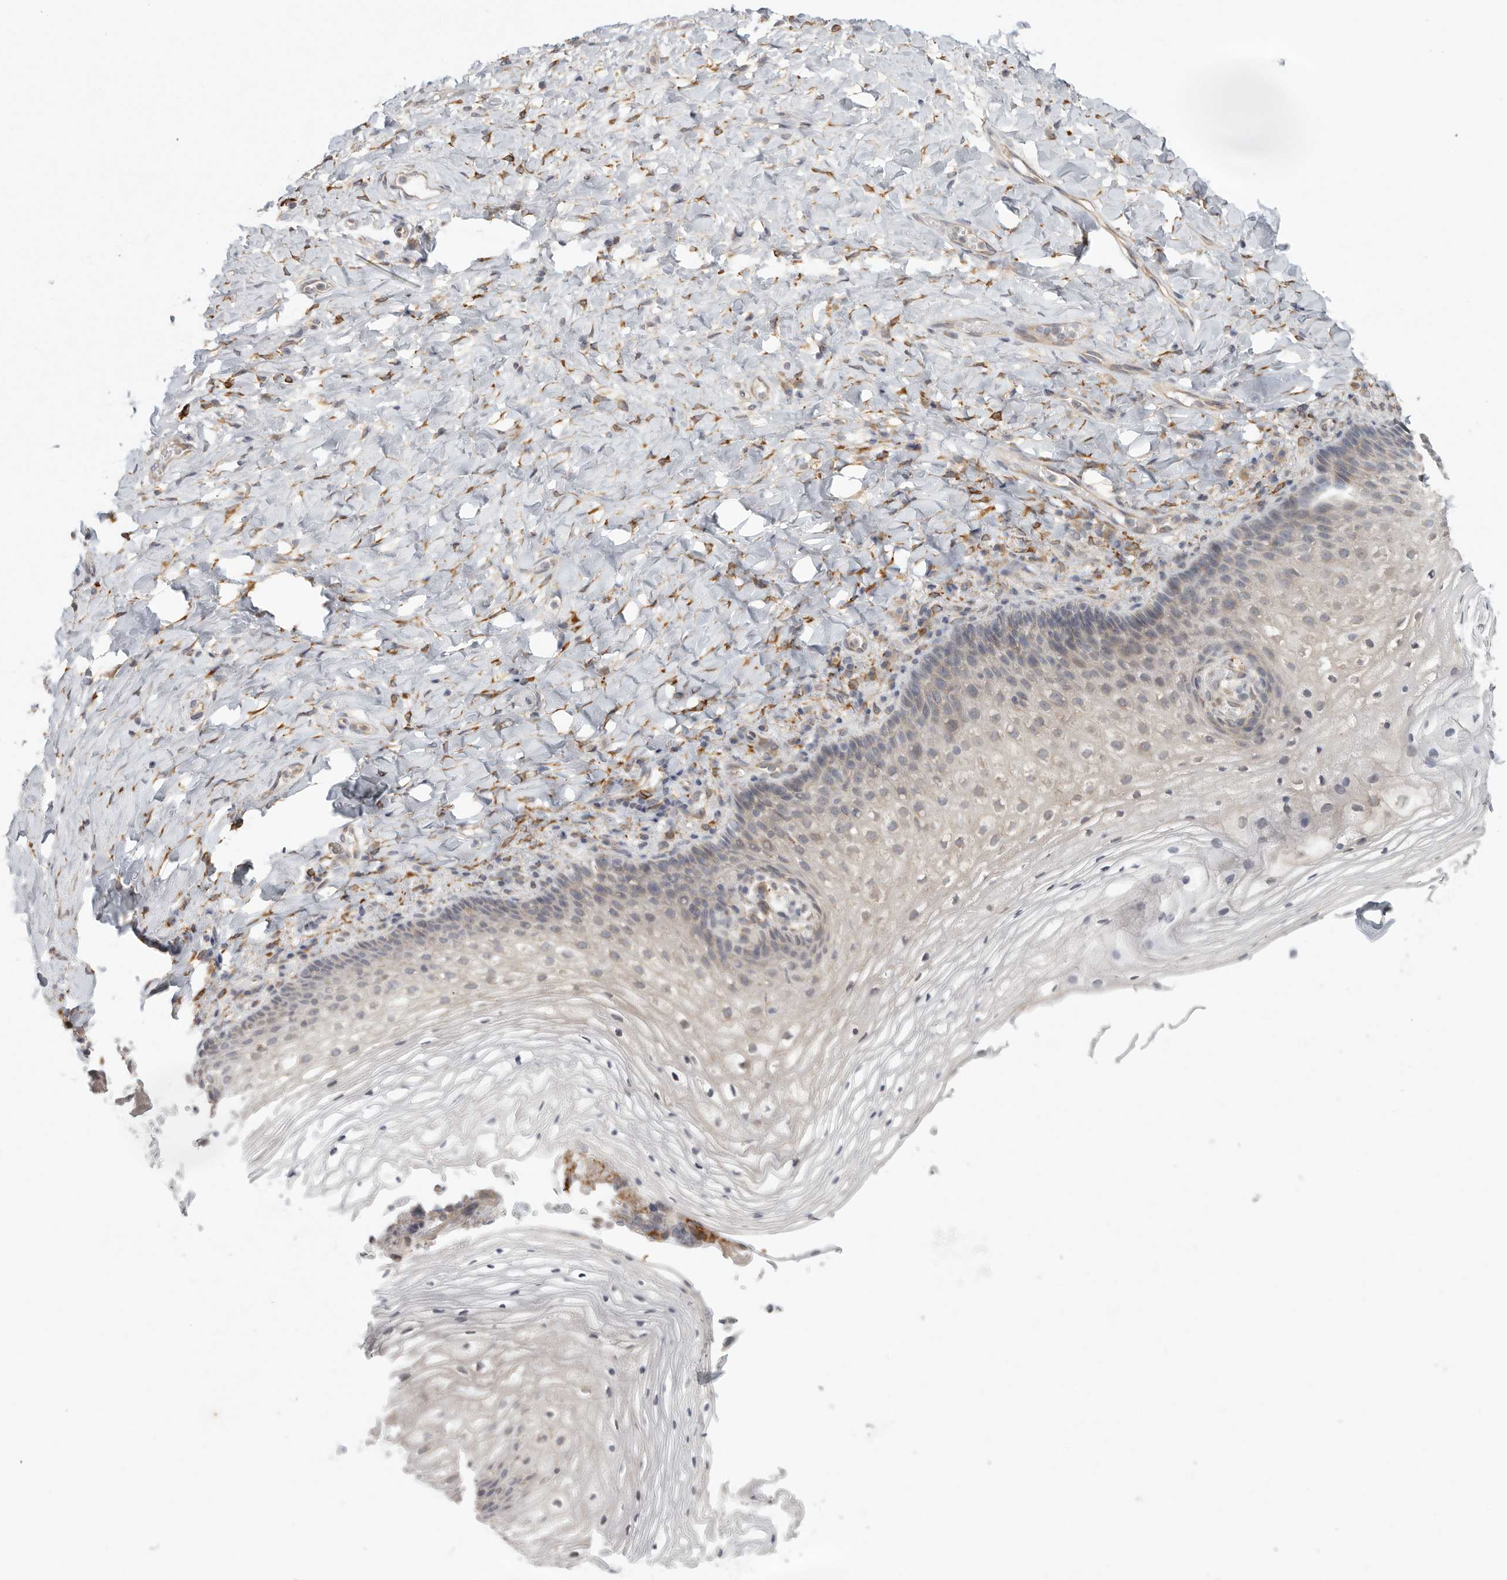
{"staining": {"intensity": "weak", "quantity": "25%-75%", "location": "cytoplasmic/membranous"}, "tissue": "vagina", "cell_type": "Squamous epithelial cells", "image_type": "normal", "snomed": [{"axis": "morphology", "description": "Normal tissue, NOS"}, {"axis": "topography", "description": "Vagina"}], "caption": "This histopathology image reveals normal vagina stained with immunohistochemistry to label a protein in brown. The cytoplasmic/membranous of squamous epithelial cells show weak positivity for the protein. Nuclei are counter-stained blue.", "gene": "BCAP29", "patient": {"sex": "female", "age": 60}}